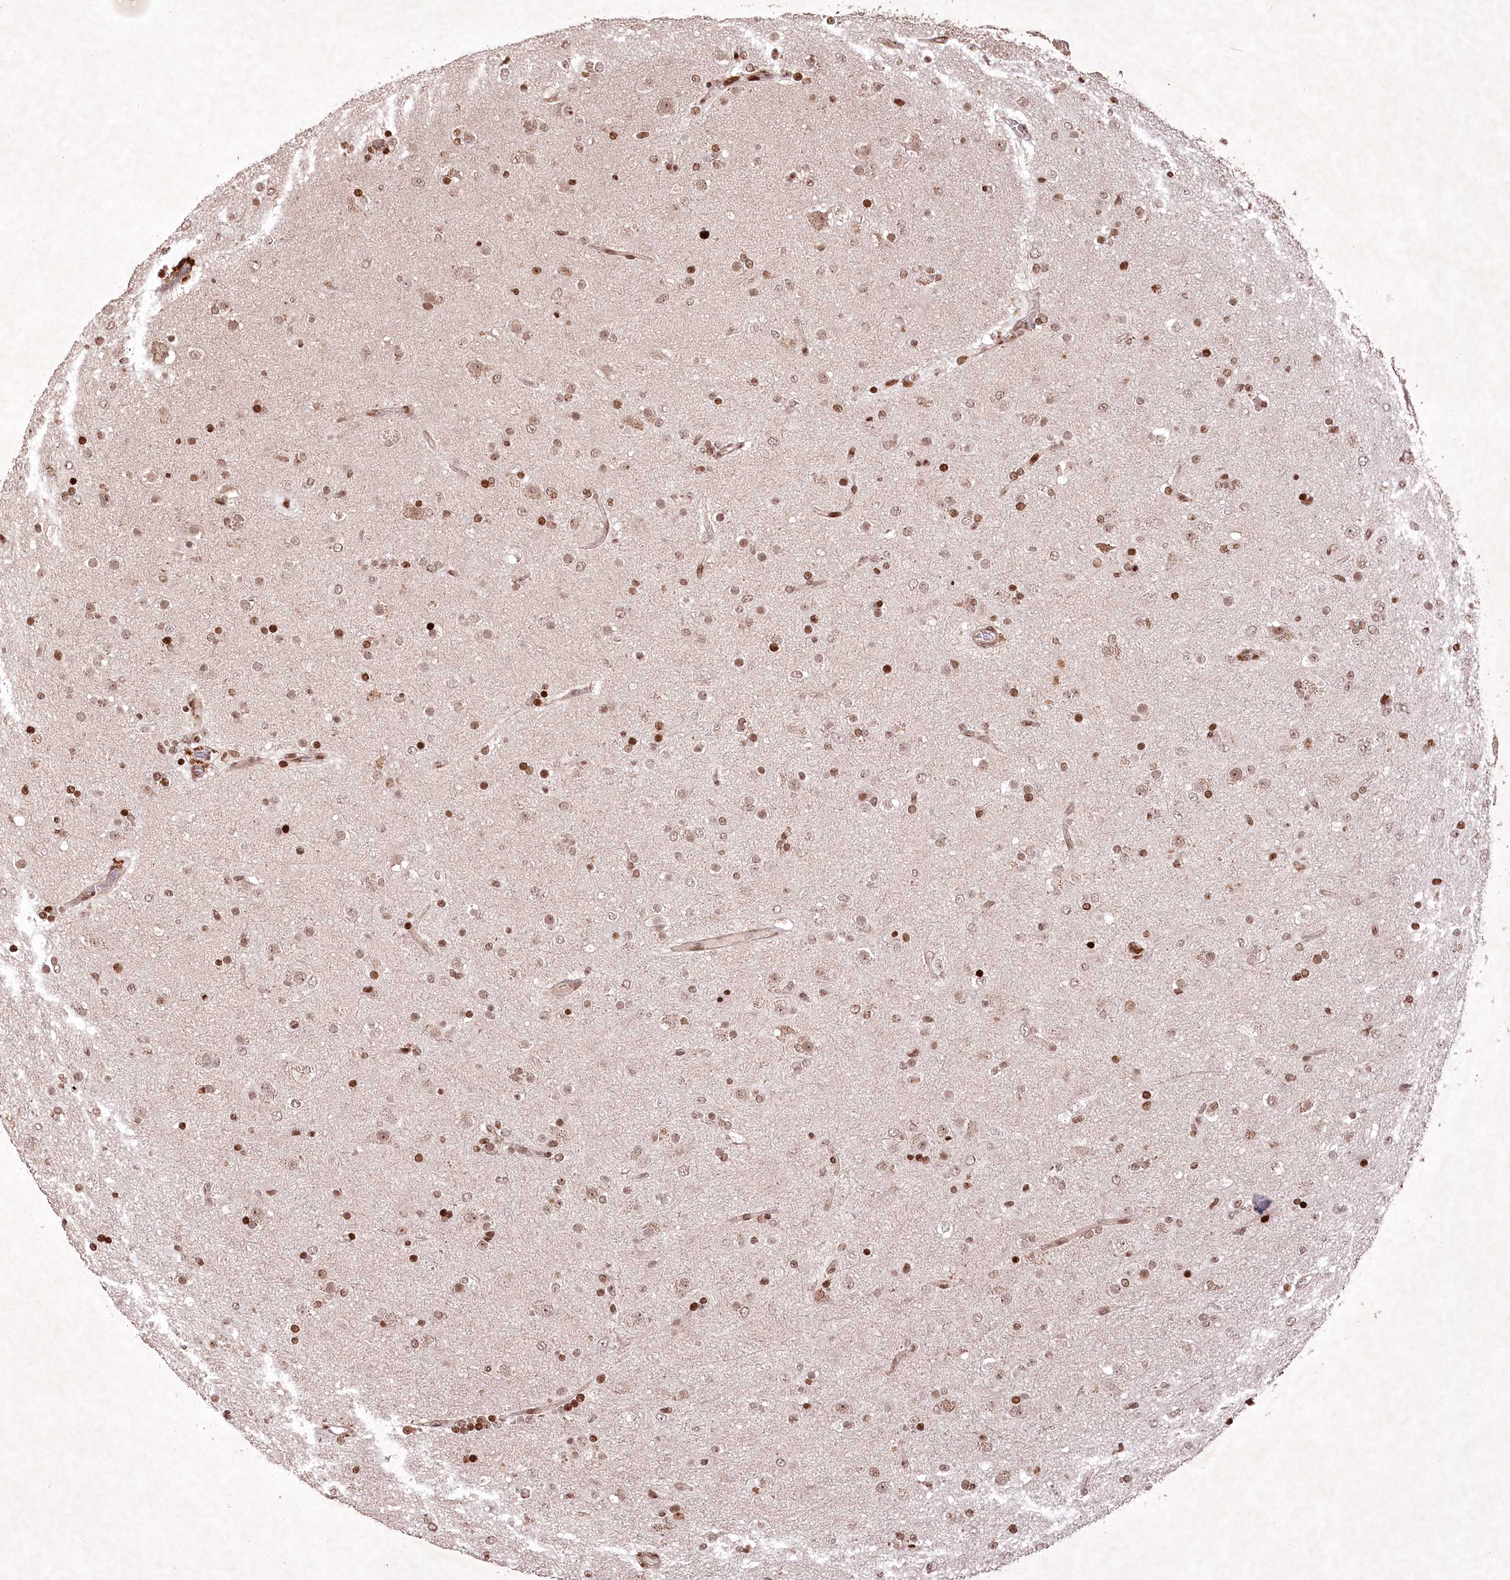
{"staining": {"intensity": "moderate", "quantity": ">75%", "location": "nuclear"}, "tissue": "glioma", "cell_type": "Tumor cells", "image_type": "cancer", "snomed": [{"axis": "morphology", "description": "Glioma, malignant, Low grade"}, {"axis": "topography", "description": "Brain"}], "caption": "Protein expression analysis of low-grade glioma (malignant) displays moderate nuclear staining in about >75% of tumor cells.", "gene": "CCSER2", "patient": {"sex": "male", "age": 65}}